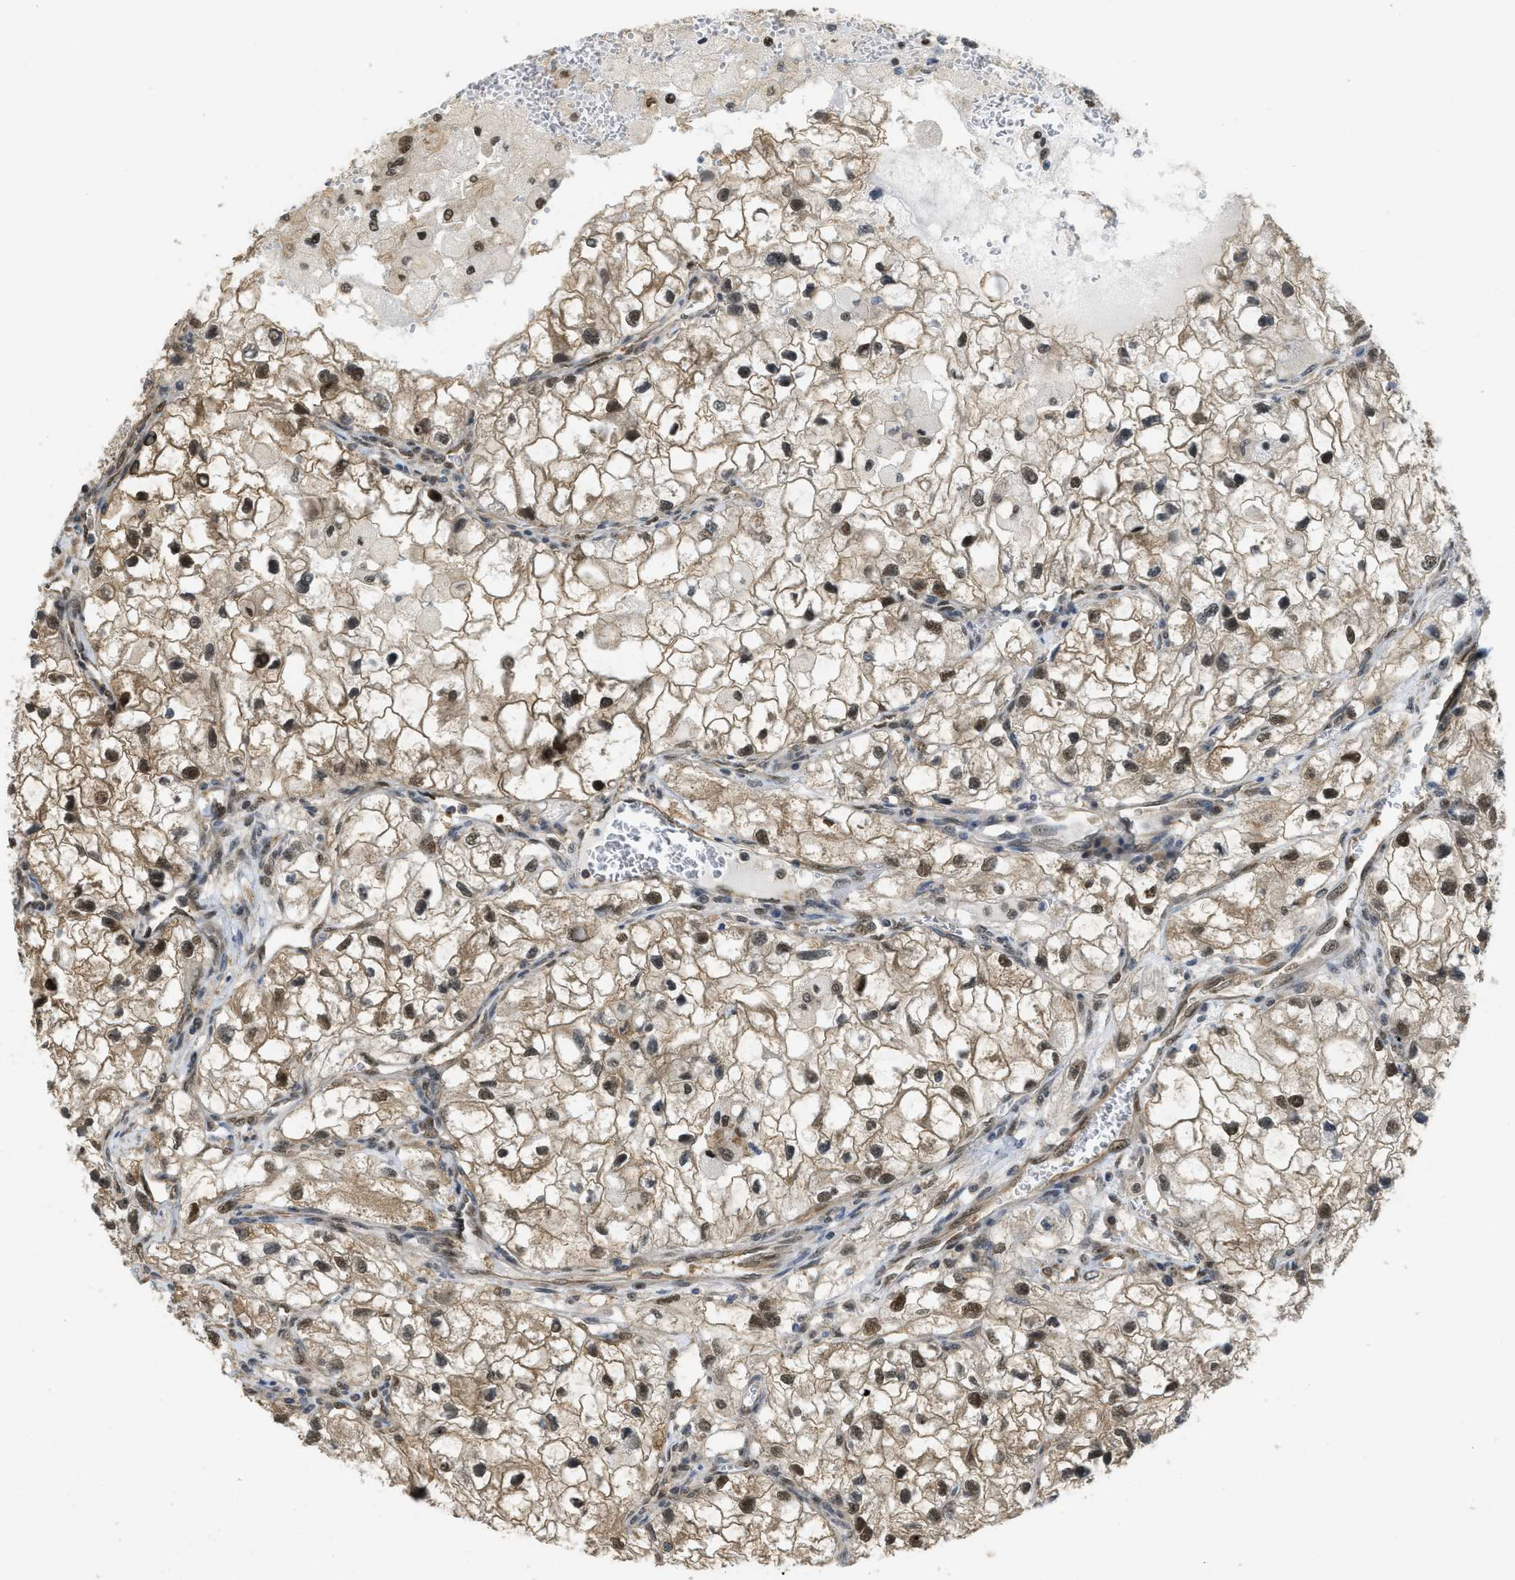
{"staining": {"intensity": "moderate", "quantity": ">75%", "location": "cytoplasmic/membranous,nuclear"}, "tissue": "renal cancer", "cell_type": "Tumor cells", "image_type": "cancer", "snomed": [{"axis": "morphology", "description": "Adenocarcinoma, NOS"}, {"axis": "topography", "description": "Kidney"}], "caption": "Immunohistochemistry (IHC) micrograph of neoplastic tissue: human adenocarcinoma (renal) stained using immunohistochemistry reveals medium levels of moderate protein expression localized specifically in the cytoplasmic/membranous and nuclear of tumor cells, appearing as a cytoplasmic/membranous and nuclear brown color.", "gene": "PSMC5", "patient": {"sex": "female", "age": 70}}